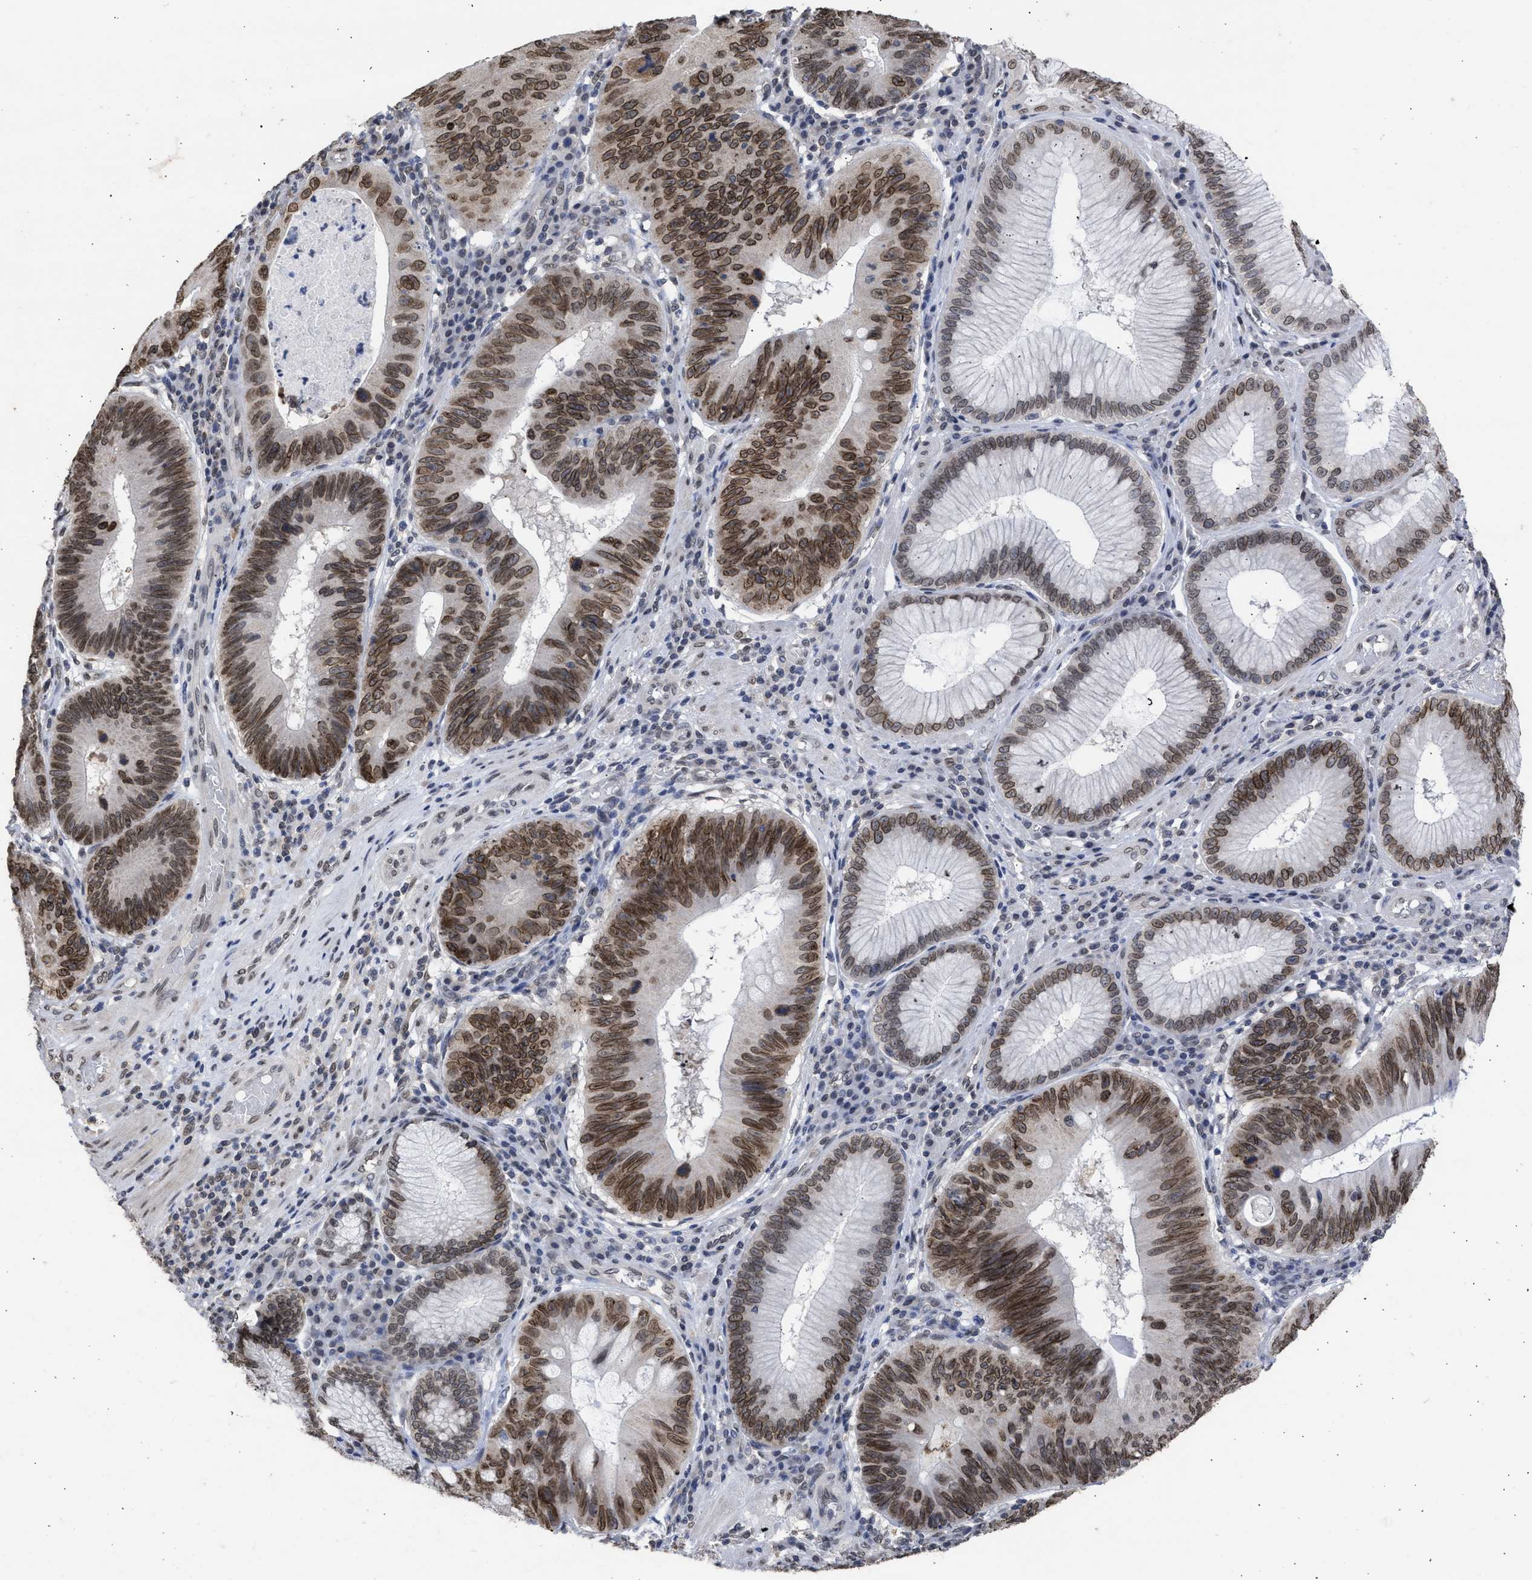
{"staining": {"intensity": "moderate", "quantity": "25%-75%", "location": "cytoplasmic/membranous,nuclear"}, "tissue": "stomach cancer", "cell_type": "Tumor cells", "image_type": "cancer", "snomed": [{"axis": "morphology", "description": "Adenocarcinoma, NOS"}, {"axis": "topography", "description": "Stomach"}], "caption": "Stomach adenocarcinoma was stained to show a protein in brown. There is medium levels of moderate cytoplasmic/membranous and nuclear positivity in about 25%-75% of tumor cells. (DAB (3,3'-diaminobenzidine) IHC with brightfield microscopy, high magnification).", "gene": "NUP35", "patient": {"sex": "male", "age": 59}}